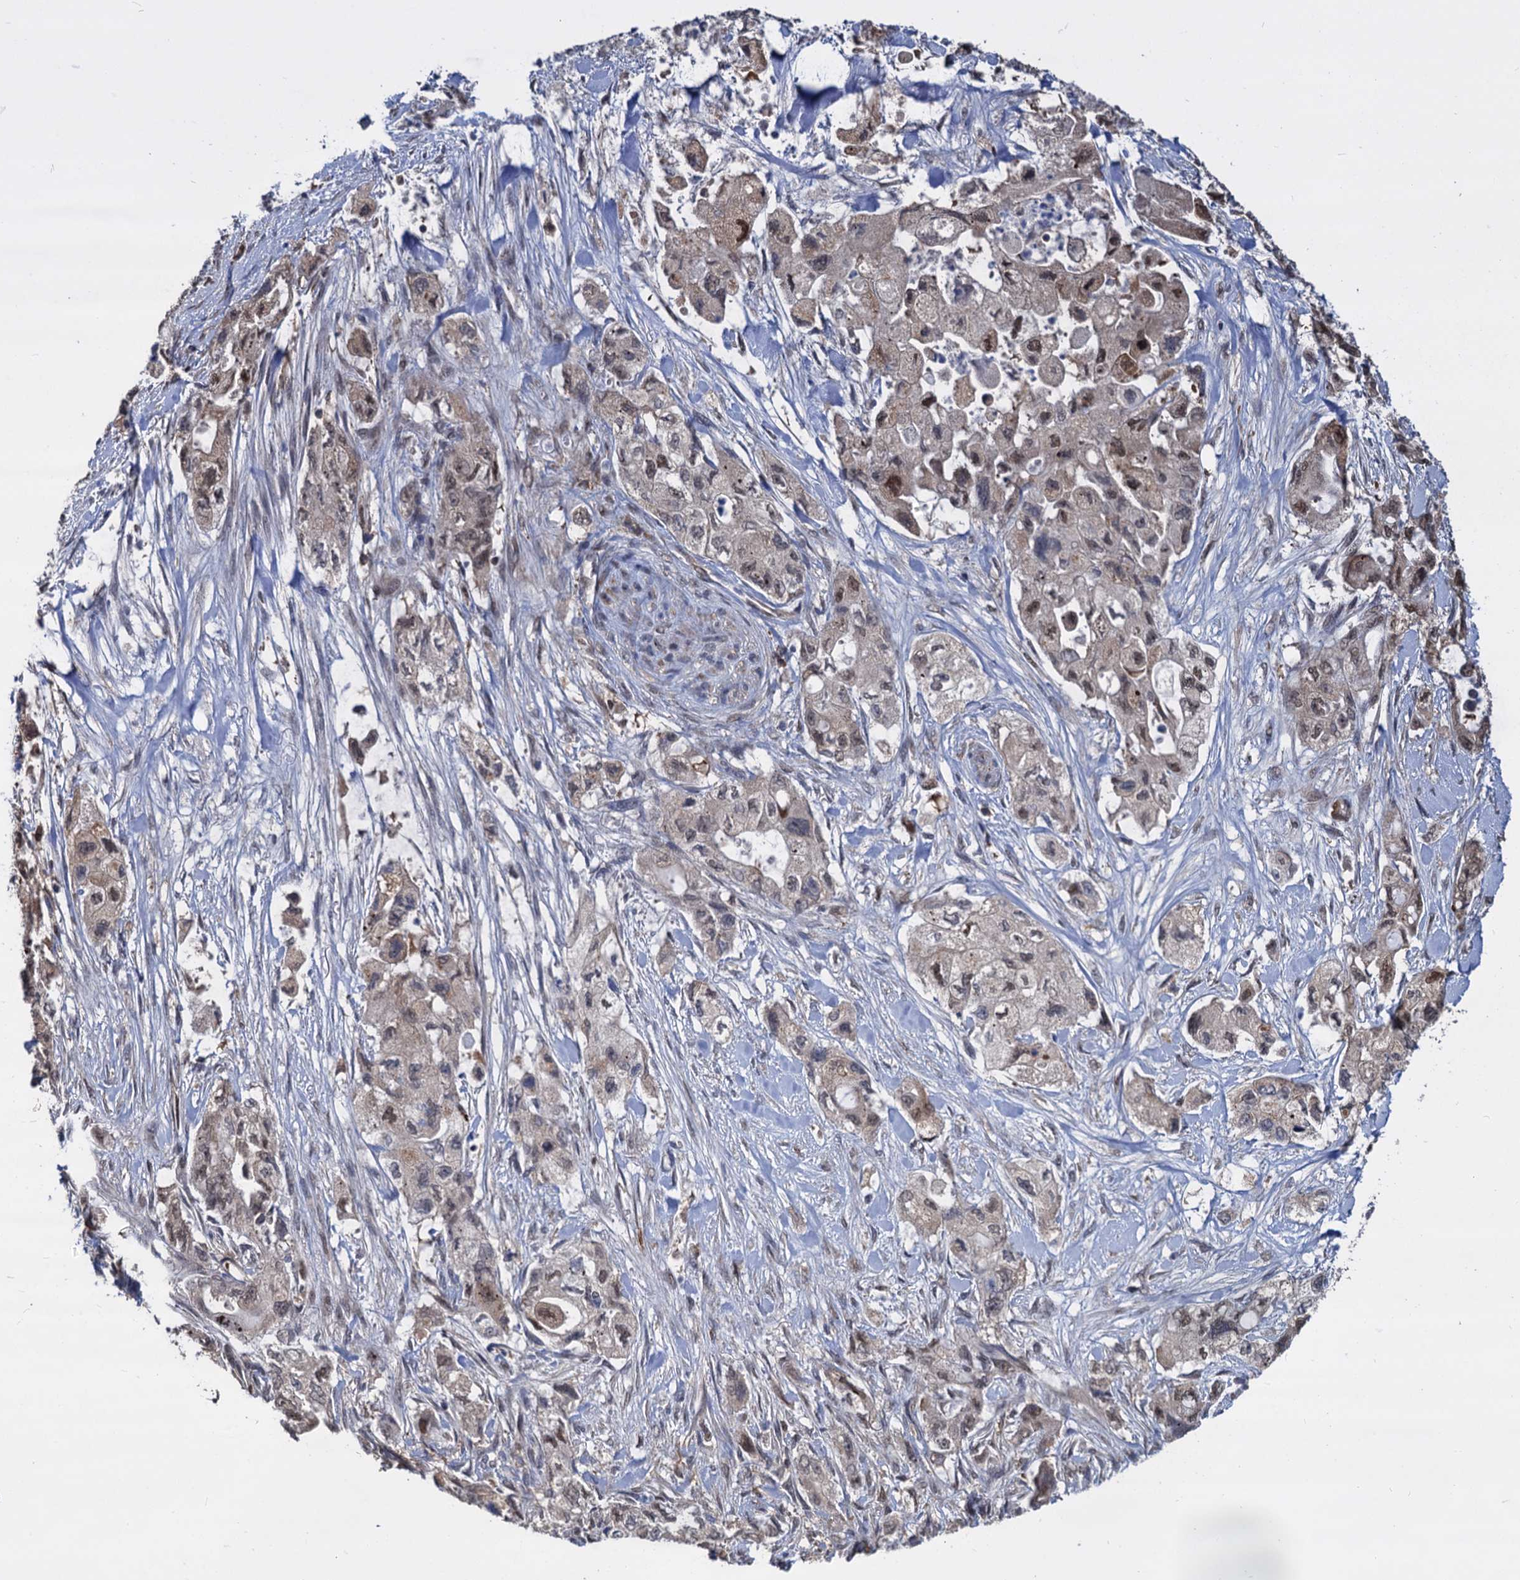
{"staining": {"intensity": "weak", "quantity": ">75%", "location": "nuclear"}, "tissue": "pancreatic cancer", "cell_type": "Tumor cells", "image_type": "cancer", "snomed": [{"axis": "morphology", "description": "Adenocarcinoma, NOS"}, {"axis": "topography", "description": "Pancreas"}], "caption": "Adenocarcinoma (pancreatic) tissue exhibits weak nuclear positivity in approximately >75% of tumor cells, visualized by immunohistochemistry.", "gene": "PSMD4", "patient": {"sex": "female", "age": 73}}